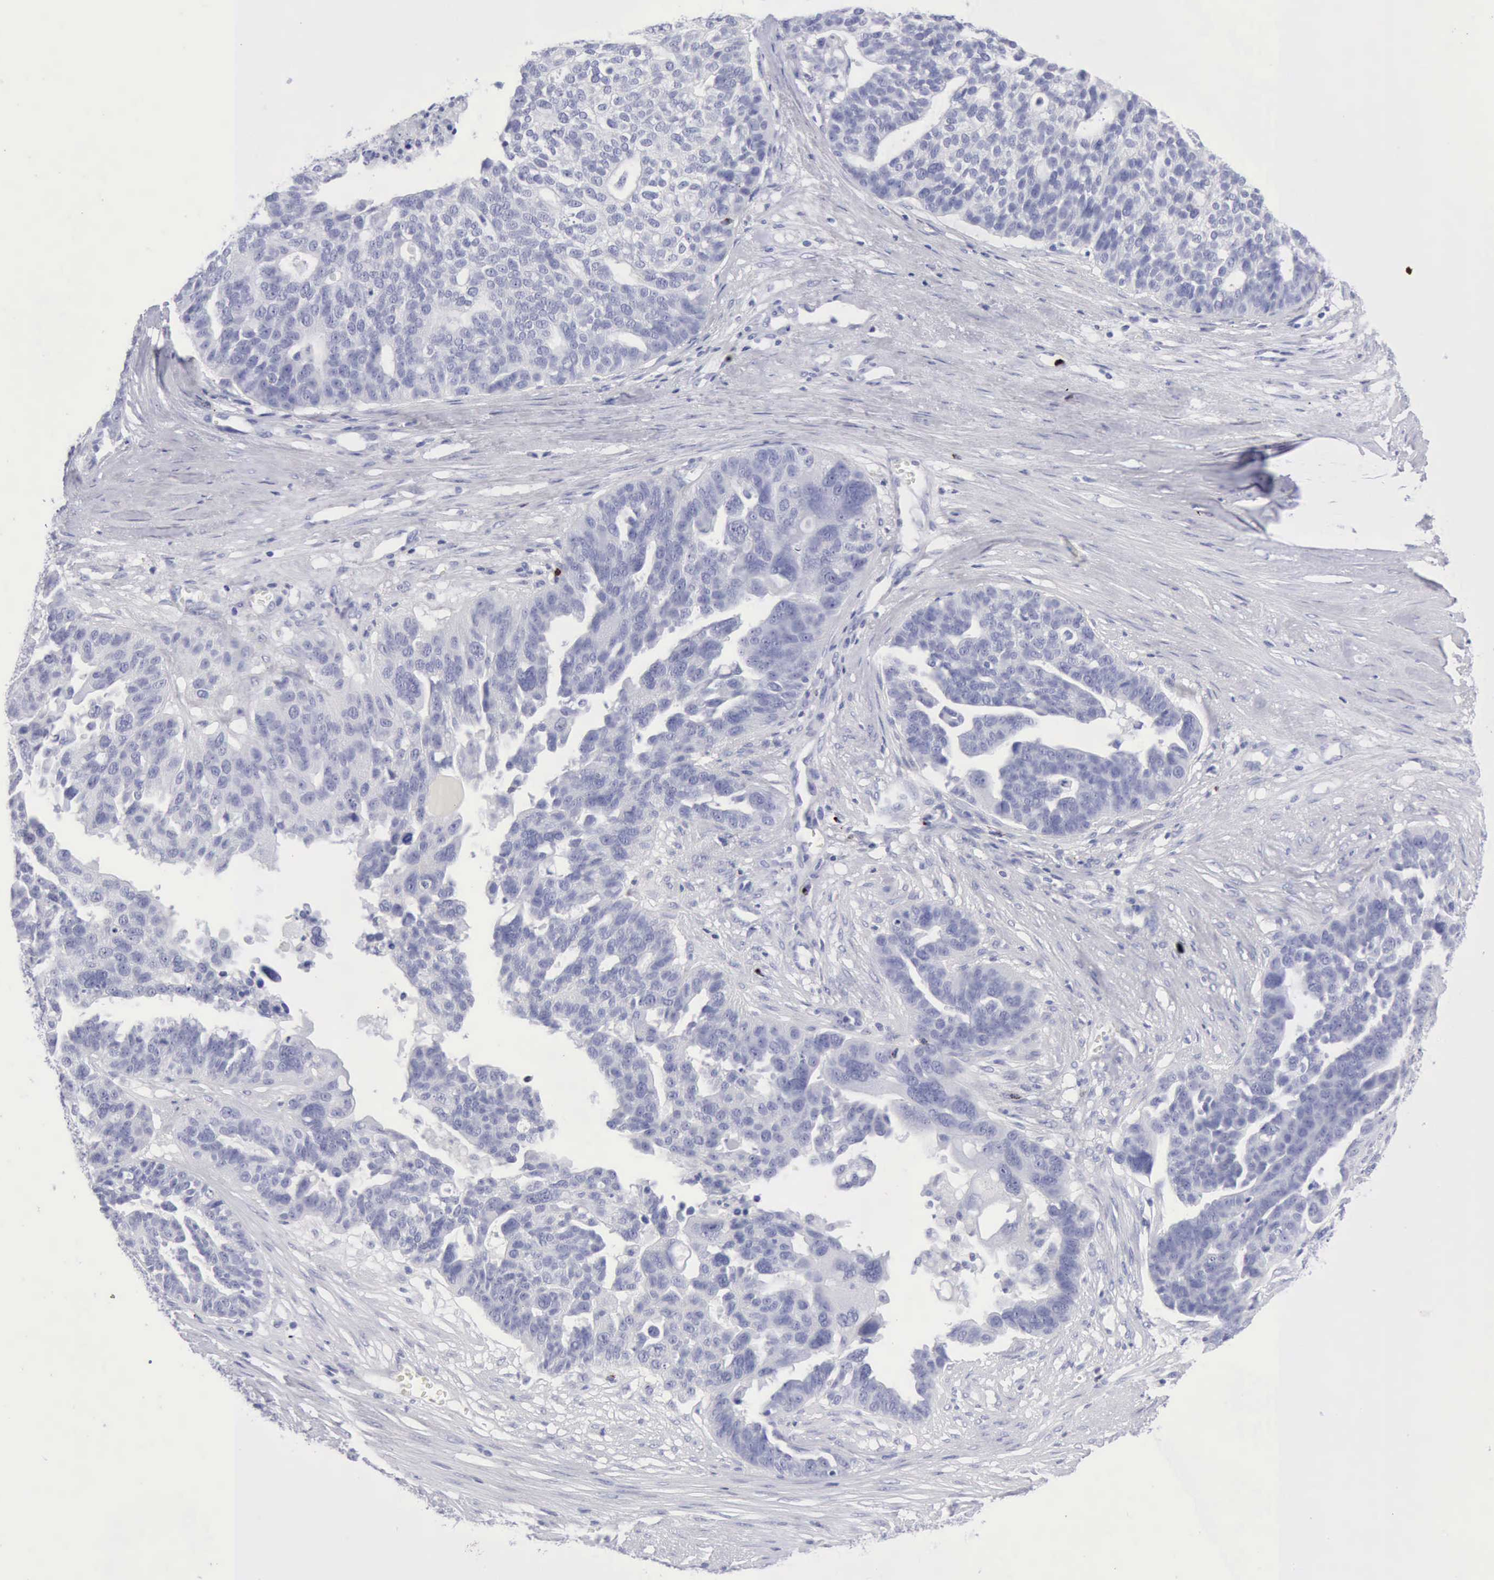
{"staining": {"intensity": "negative", "quantity": "none", "location": "none"}, "tissue": "ovarian cancer", "cell_type": "Tumor cells", "image_type": "cancer", "snomed": [{"axis": "morphology", "description": "Cystadenocarcinoma, serous, NOS"}, {"axis": "topography", "description": "Ovary"}], "caption": "This is an immunohistochemistry image of human ovarian serous cystadenocarcinoma. There is no staining in tumor cells.", "gene": "GZMB", "patient": {"sex": "female", "age": 59}}